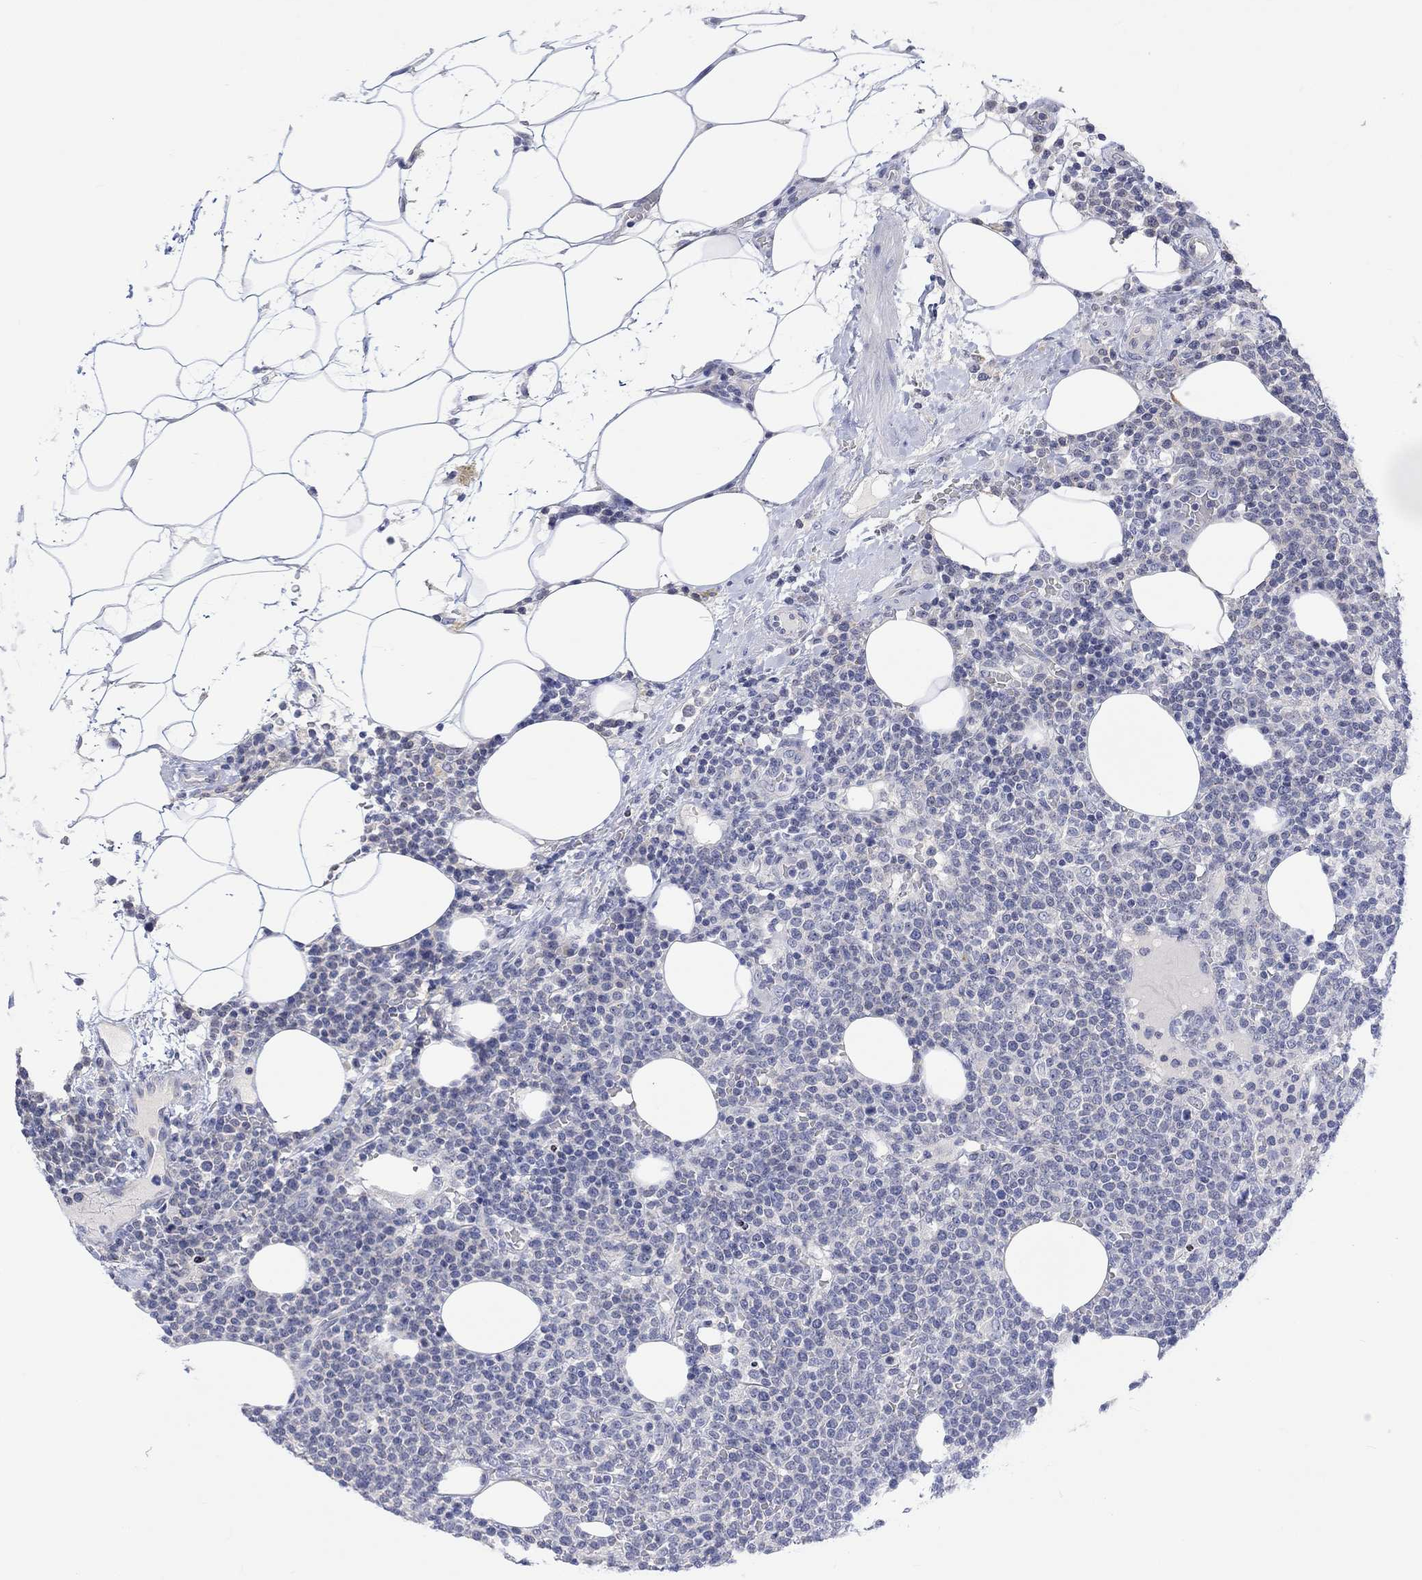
{"staining": {"intensity": "negative", "quantity": "none", "location": "none"}, "tissue": "lymphoma", "cell_type": "Tumor cells", "image_type": "cancer", "snomed": [{"axis": "morphology", "description": "Malignant lymphoma, non-Hodgkin's type, High grade"}, {"axis": "topography", "description": "Lymph node"}], "caption": "Immunohistochemical staining of lymphoma demonstrates no significant expression in tumor cells.", "gene": "DCX", "patient": {"sex": "male", "age": 61}}